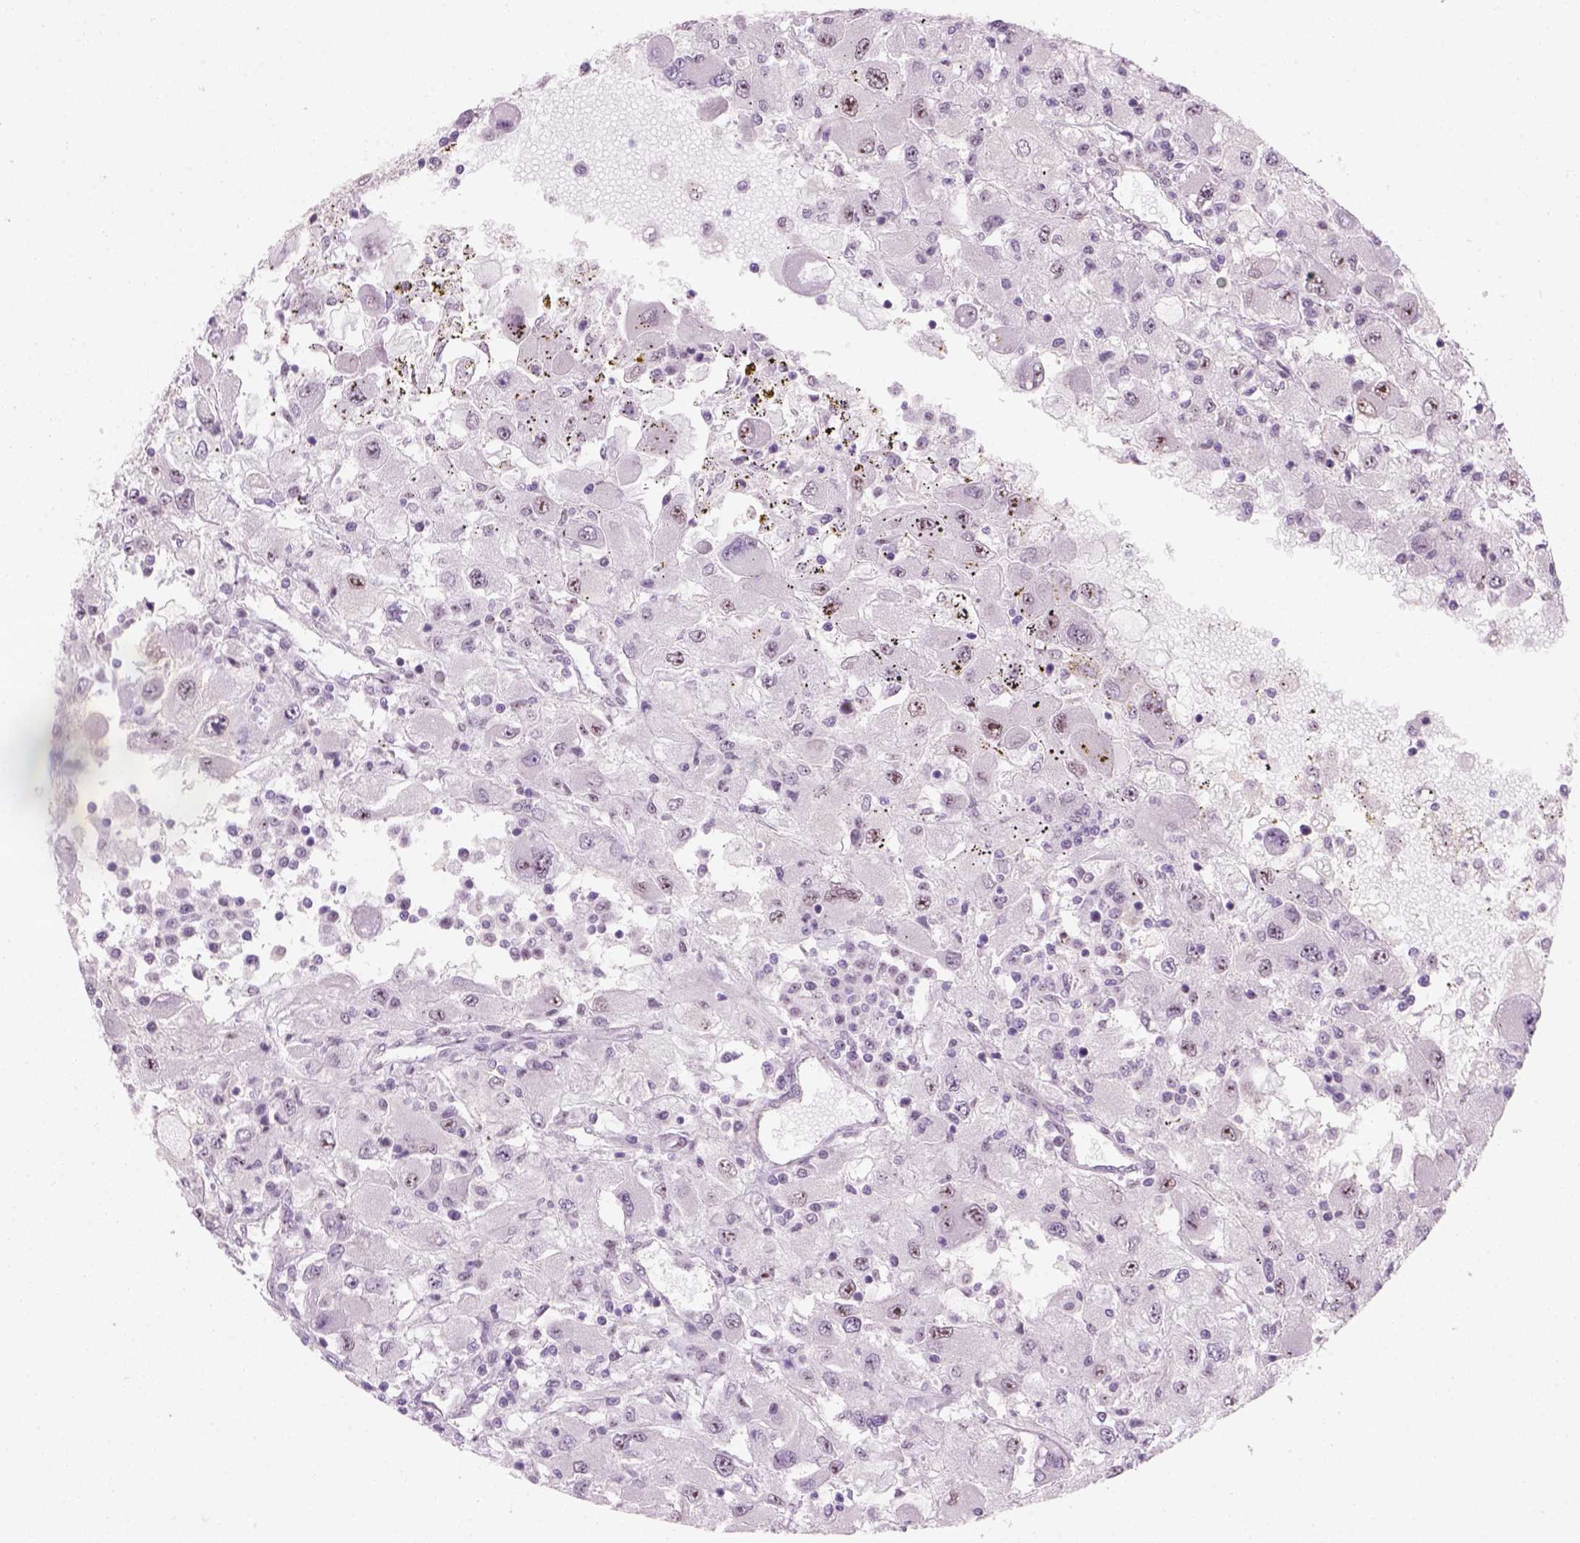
{"staining": {"intensity": "weak", "quantity": ">75%", "location": "nuclear"}, "tissue": "renal cancer", "cell_type": "Tumor cells", "image_type": "cancer", "snomed": [{"axis": "morphology", "description": "Adenocarcinoma, NOS"}, {"axis": "topography", "description": "Kidney"}], "caption": "Brown immunohistochemical staining in renal adenocarcinoma demonstrates weak nuclear staining in approximately >75% of tumor cells.", "gene": "RRS1", "patient": {"sex": "female", "age": 67}}